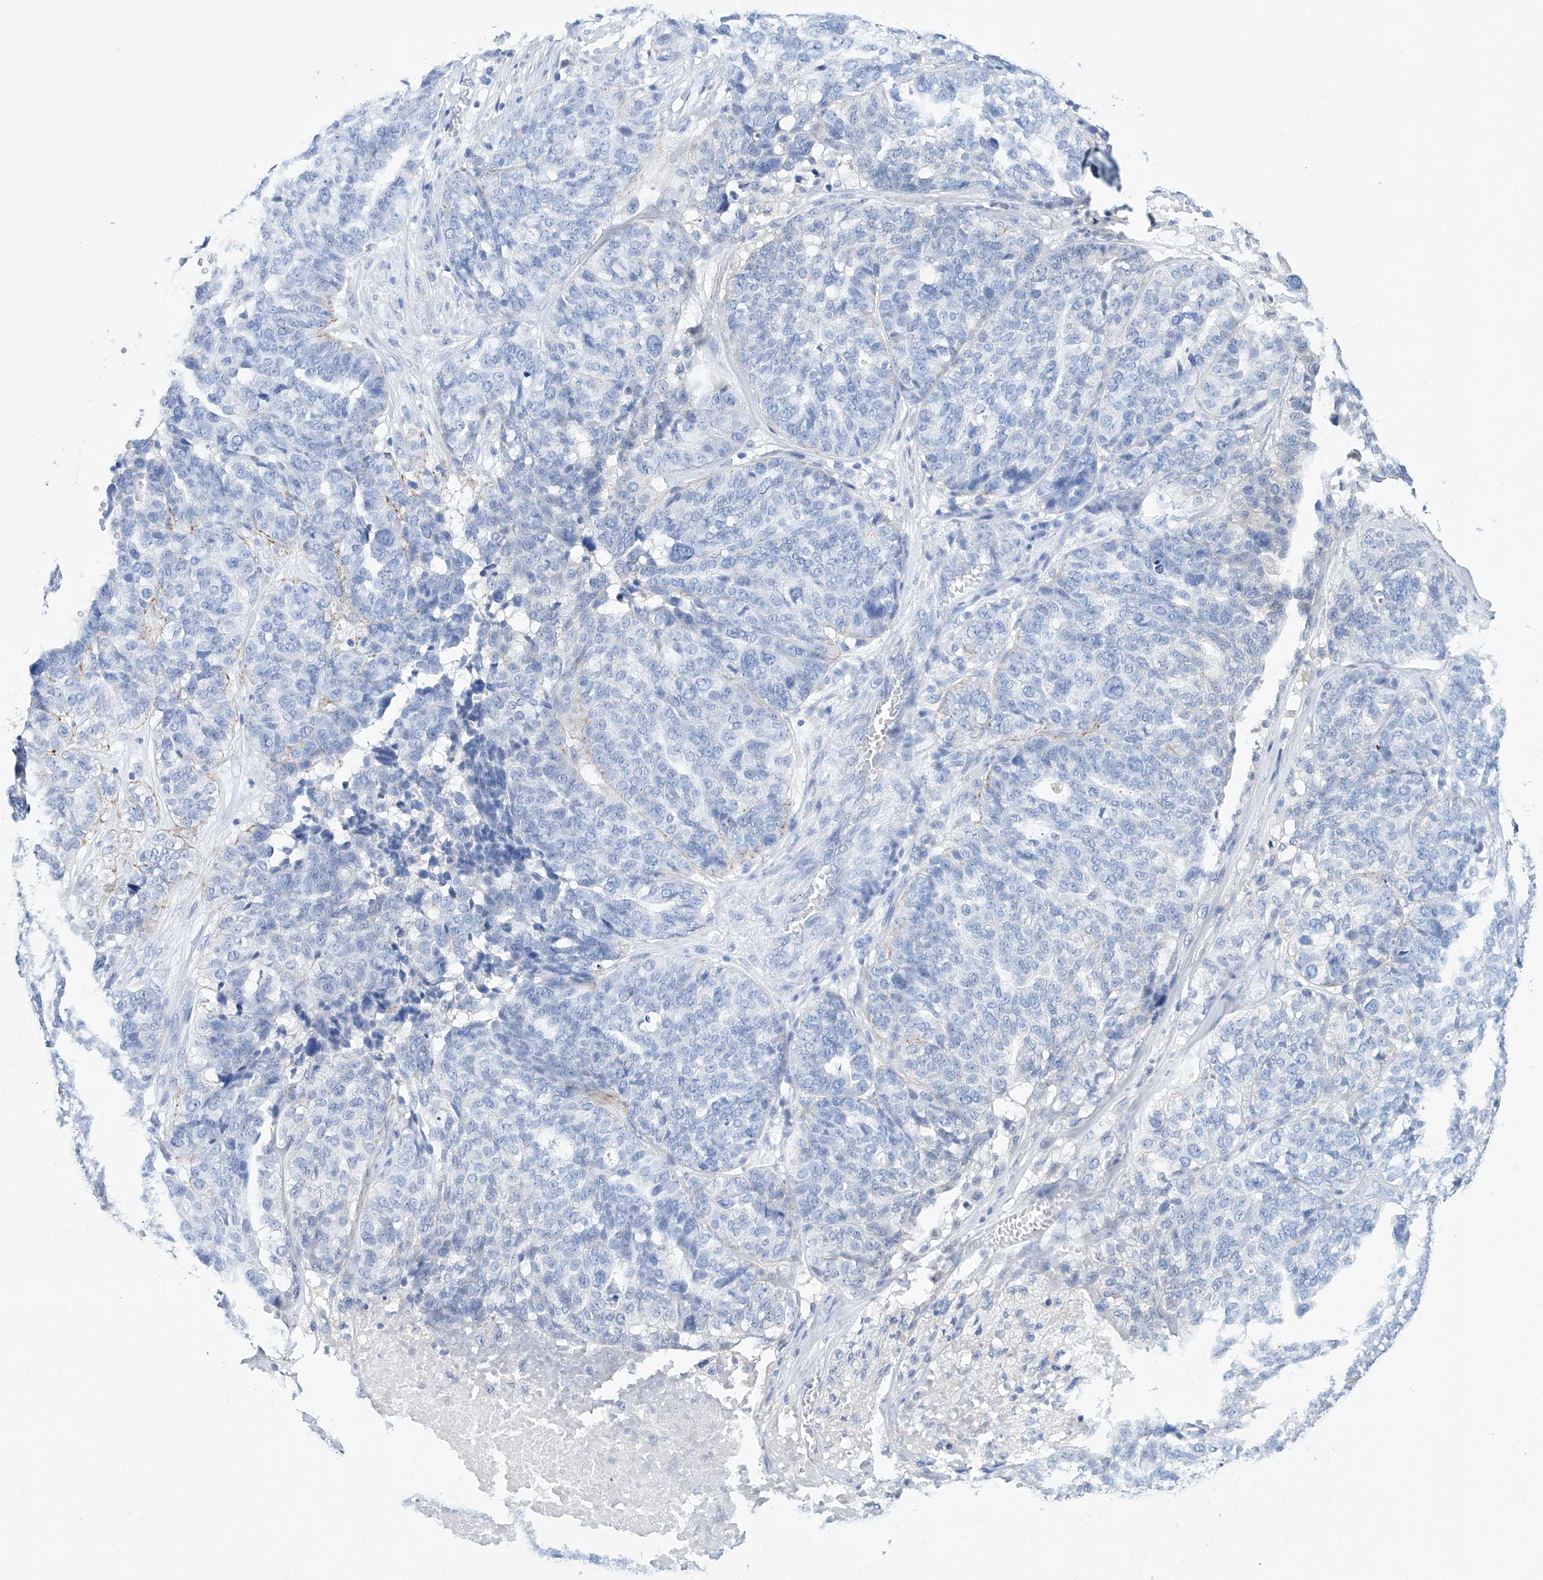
{"staining": {"intensity": "negative", "quantity": "none", "location": "none"}, "tissue": "ovarian cancer", "cell_type": "Tumor cells", "image_type": "cancer", "snomed": [{"axis": "morphology", "description": "Cystadenocarcinoma, serous, NOS"}, {"axis": "topography", "description": "Ovary"}], "caption": "An IHC image of ovarian serous cystadenocarcinoma is shown. There is no staining in tumor cells of ovarian serous cystadenocarcinoma.", "gene": "LURAP1", "patient": {"sex": "female", "age": 59}}